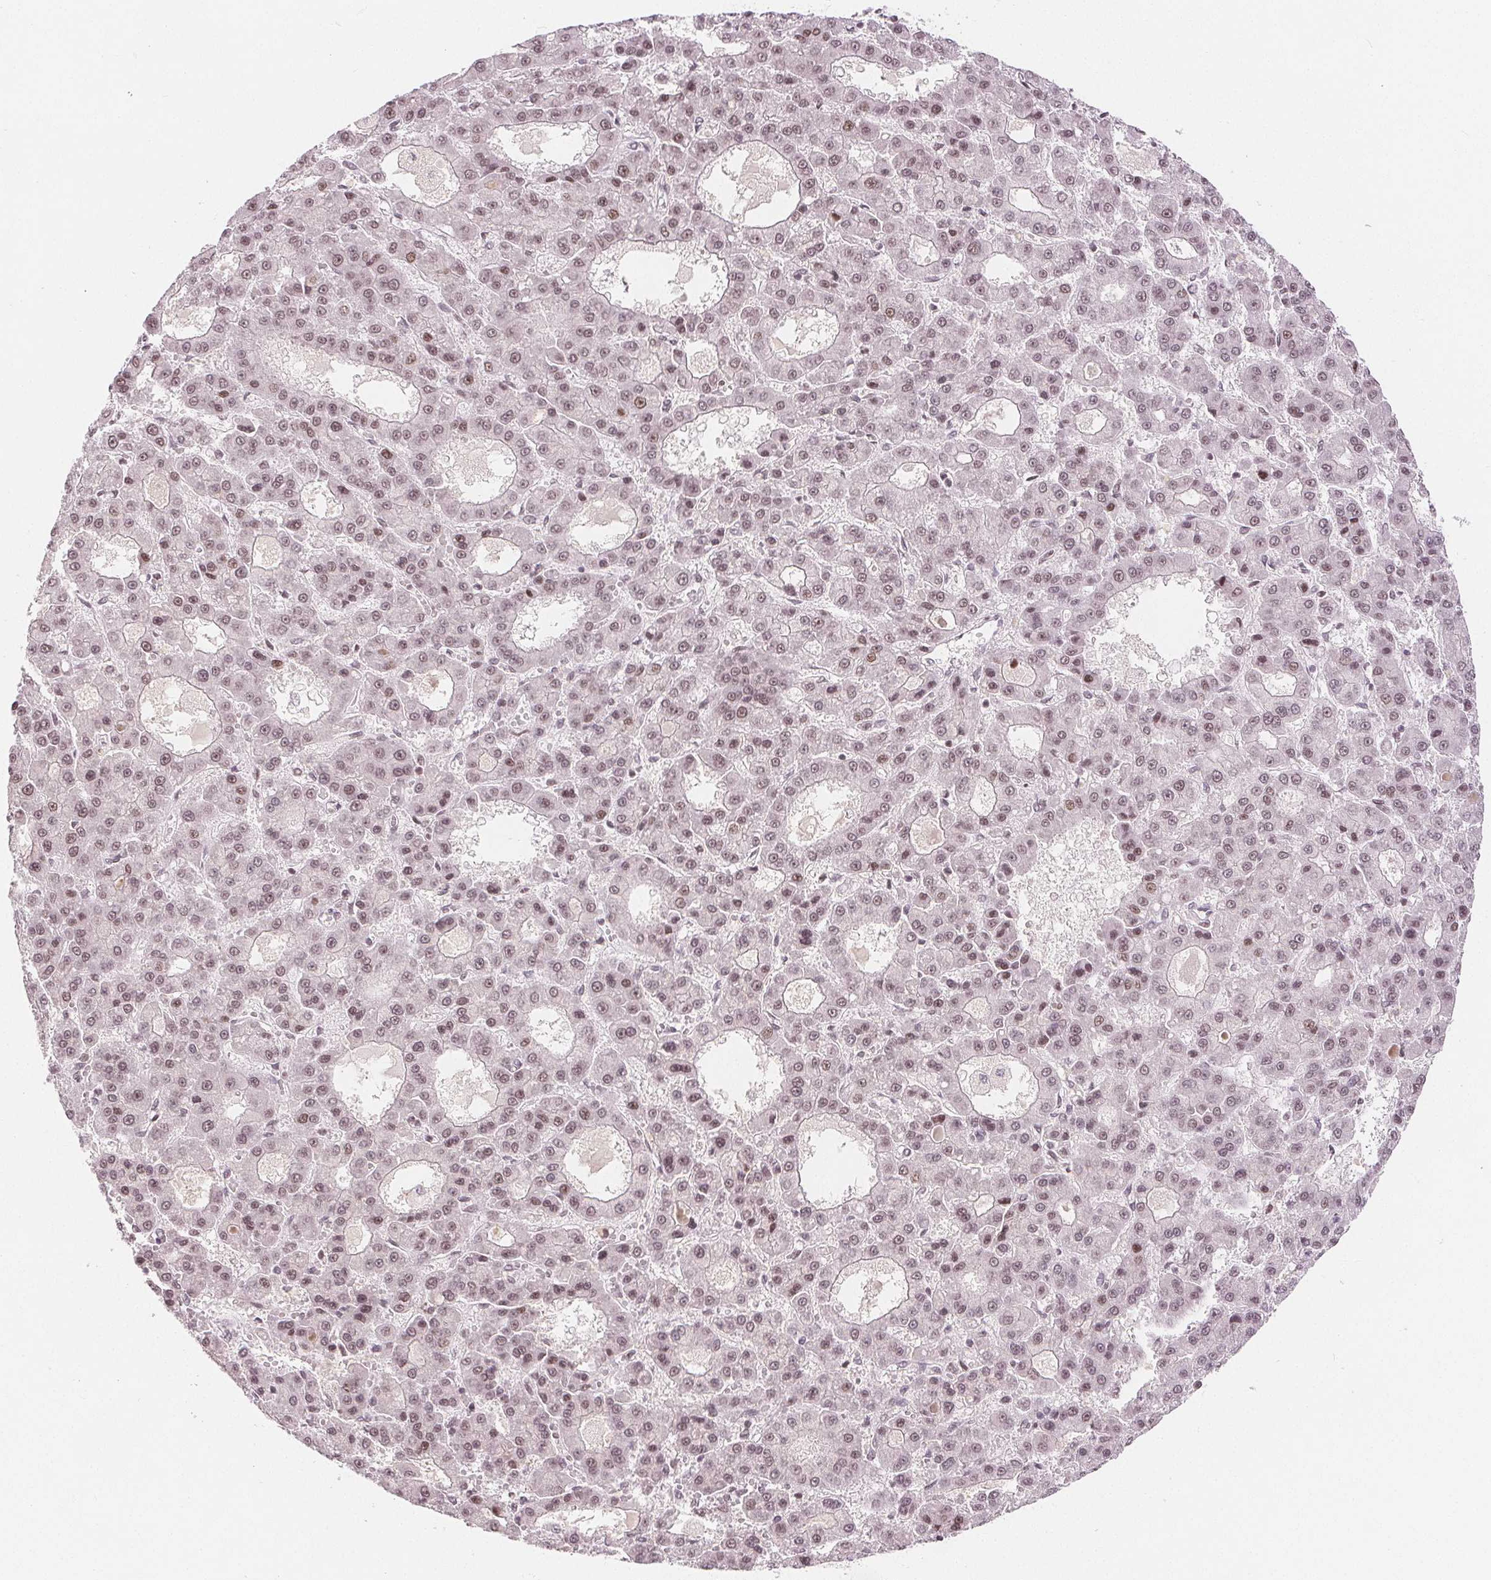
{"staining": {"intensity": "weak", "quantity": "25%-75%", "location": "nuclear"}, "tissue": "liver cancer", "cell_type": "Tumor cells", "image_type": "cancer", "snomed": [{"axis": "morphology", "description": "Carcinoma, Hepatocellular, NOS"}, {"axis": "topography", "description": "Liver"}], "caption": "A micrograph of human liver hepatocellular carcinoma stained for a protein displays weak nuclear brown staining in tumor cells. Using DAB (brown) and hematoxylin (blue) stains, captured at high magnification using brightfield microscopy.", "gene": "DEK", "patient": {"sex": "male", "age": 70}}